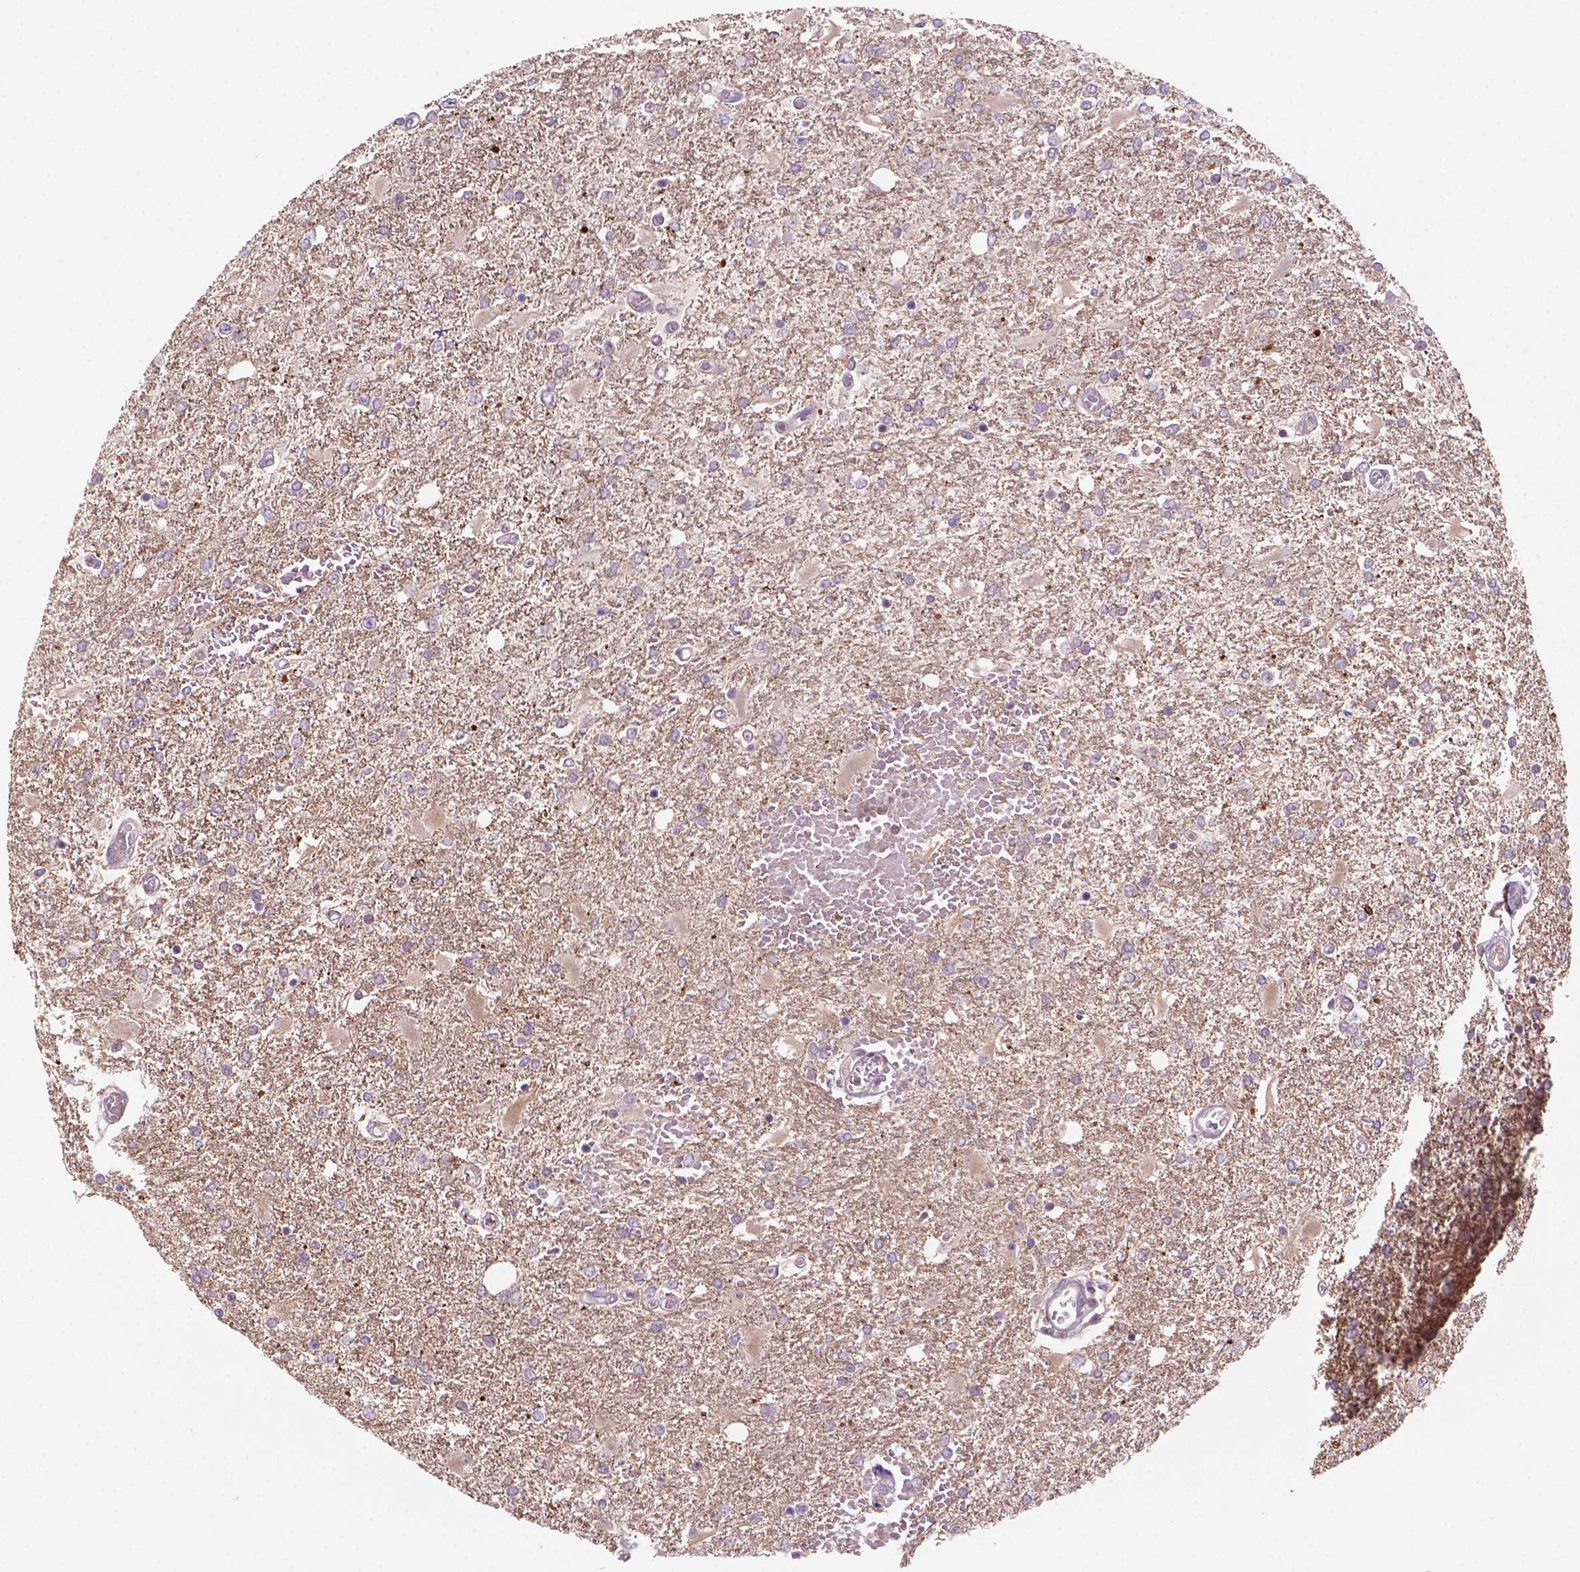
{"staining": {"intensity": "negative", "quantity": "none", "location": "none"}, "tissue": "glioma", "cell_type": "Tumor cells", "image_type": "cancer", "snomed": [{"axis": "morphology", "description": "Glioma, malignant, High grade"}, {"axis": "topography", "description": "Cerebral cortex"}], "caption": "Tumor cells are negative for brown protein staining in malignant high-grade glioma.", "gene": "GOT1", "patient": {"sex": "male", "age": 79}}